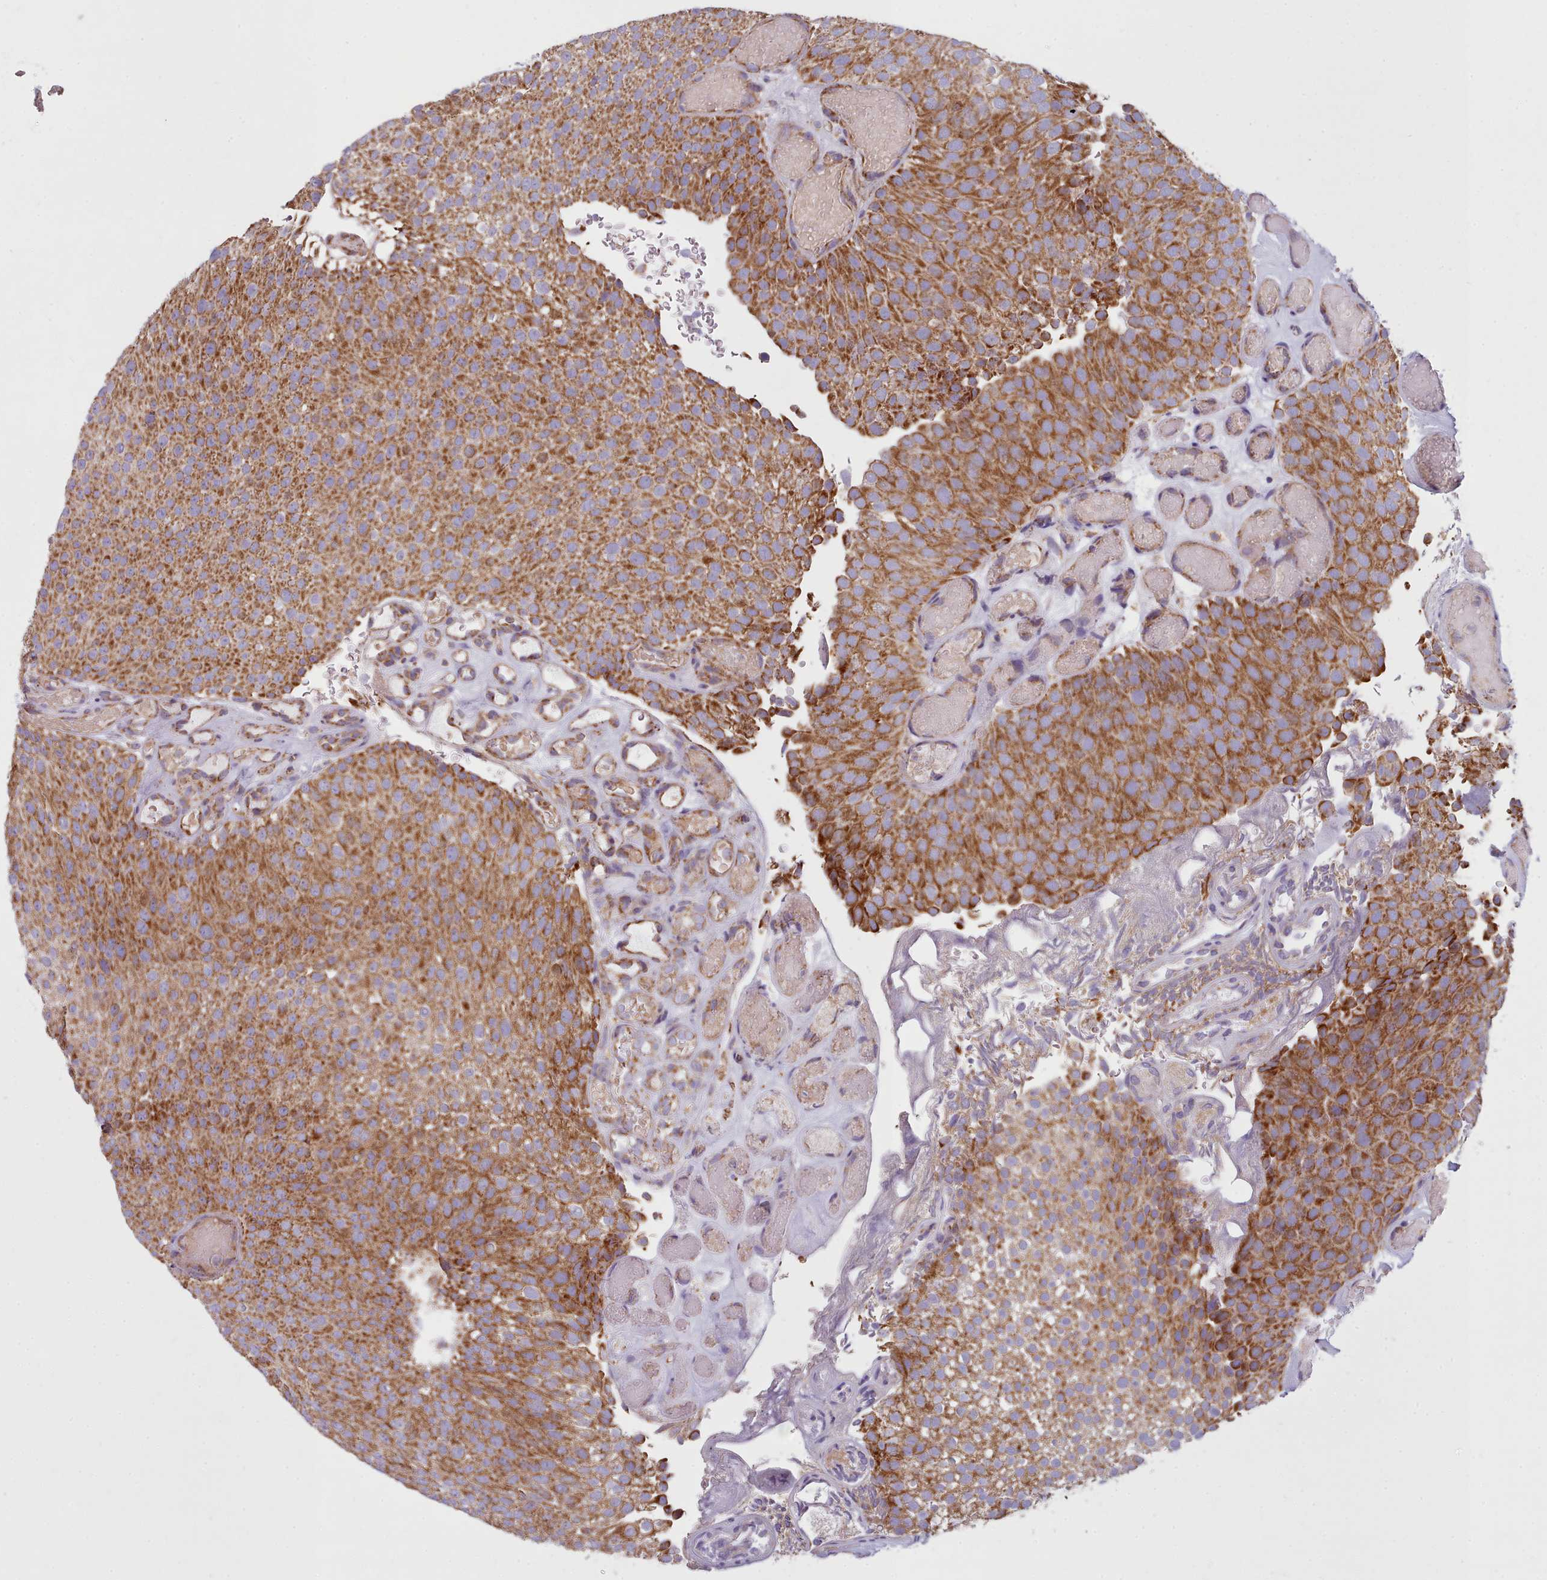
{"staining": {"intensity": "strong", "quantity": ">75%", "location": "cytoplasmic/membranous"}, "tissue": "urothelial cancer", "cell_type": "Tumor cells", "image_type": "cancer", "snomed": [{"axis": "morphology", "description": "Urothelial carcinoma, Low grade"}, {"axis": "topography", "description": "Urinary bladder"}], "caption": "This histopathology image shows urothelial cancer stained with immunohistochemistry to label a protein in brown. The cytoplasmic/membranous of tumor cells show strong positivity for the protein. Nuclei are counter-stained blue.", "gene": "SRP54", "patient": {"sex": "male", "age": 78}}